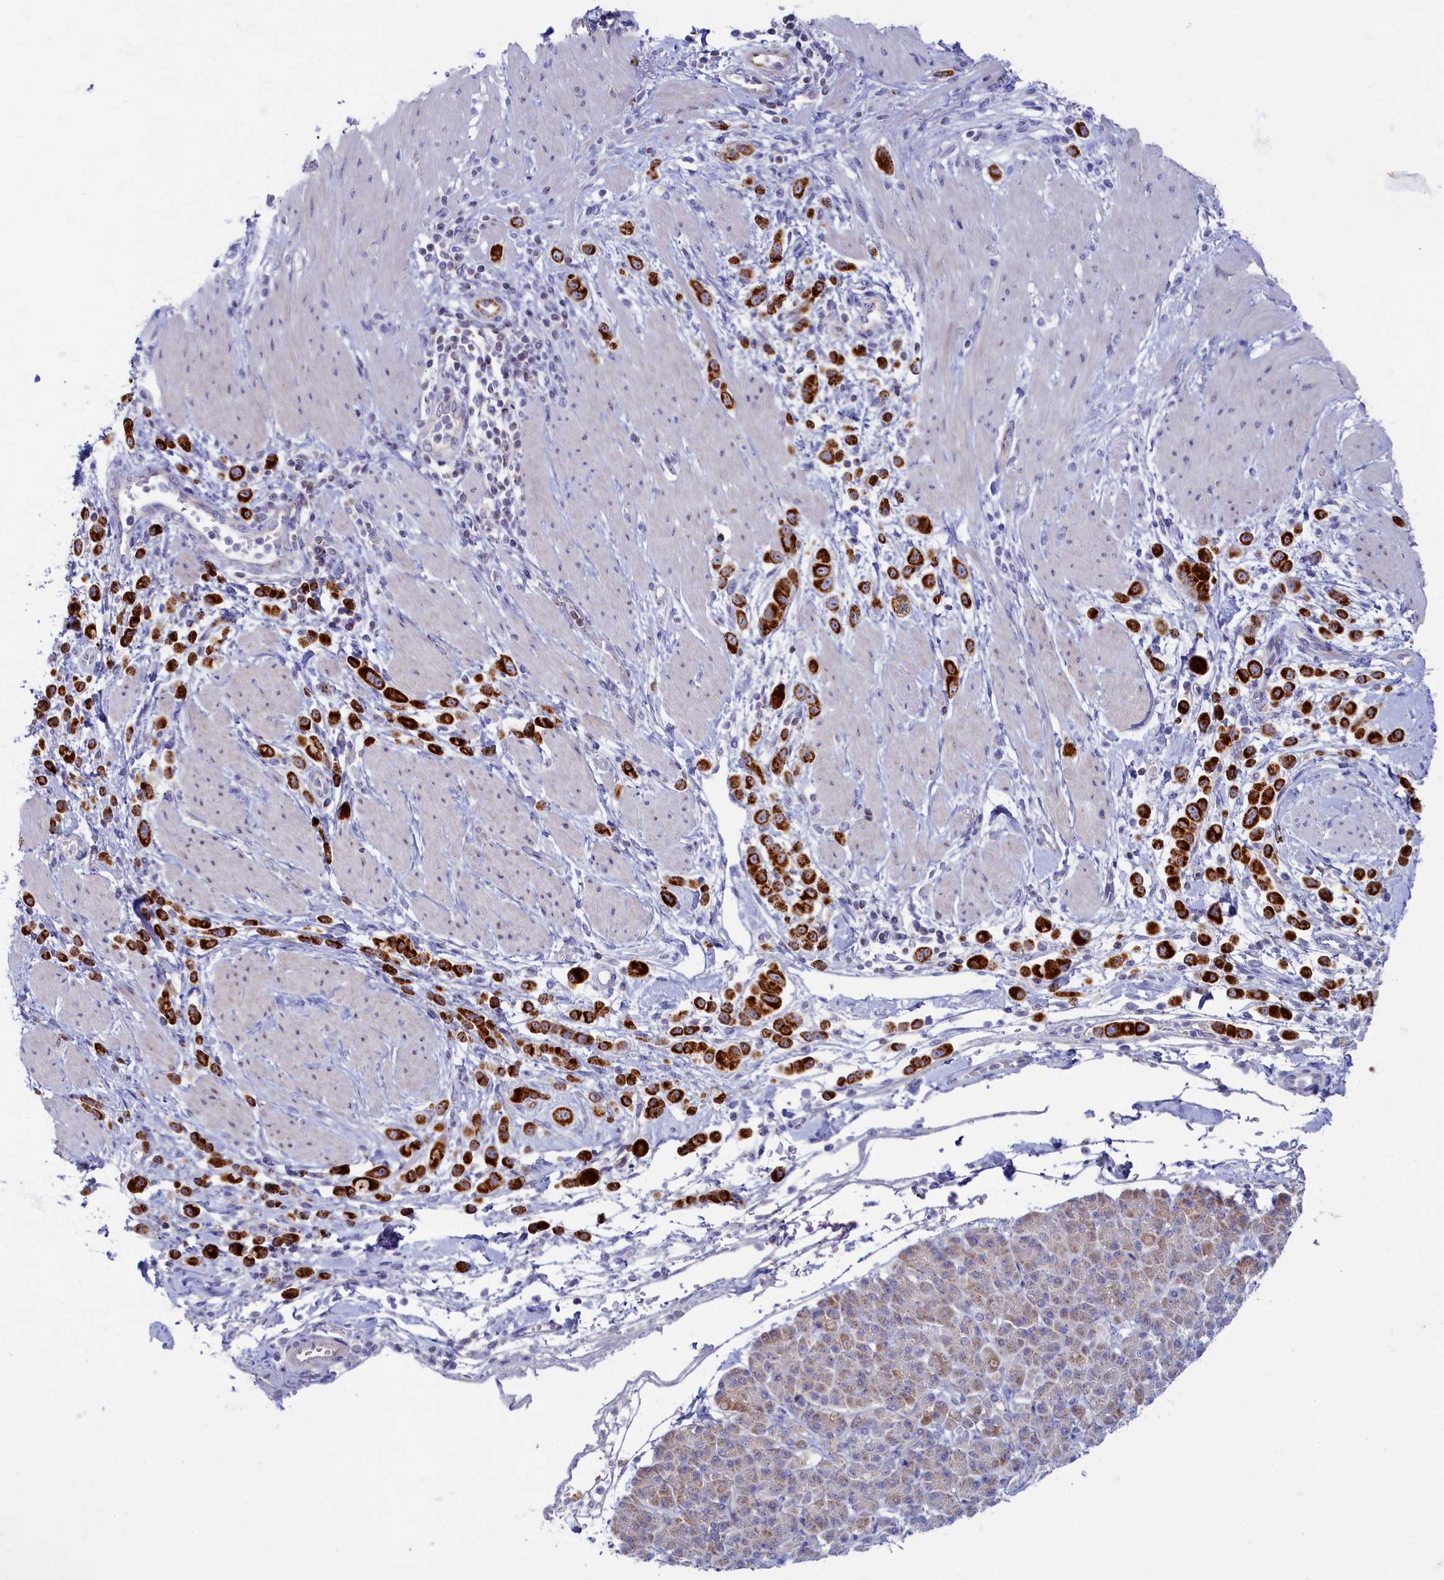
{"staining": {"intensity": "strong", "quantity": ">75%", "location": "cytoplasmic/membranous"}, "tissue": "pancreatic cancer", "cell_type": "Tumor cells", "image_type": "cancer", "snomed": [{"axis": "morphology", "description": "Normal tissue, NOS"}, {"axis": "morphology", "description": "Adenocarcinoma, NOS"}, {"axis": "topography", "description": "Pancreas"}], "caption": "A micrograph of adenocarcinoma (pancreatic) stained for a protein shows strong cytoplasmic/membranous brown staining in tumor cells. Immunohistochemistry (ihc) stains the protein in brown and the nuclei are stained blue.", "gene": "OCIAD2", "patient": {"sex": "female", "age": 64}}